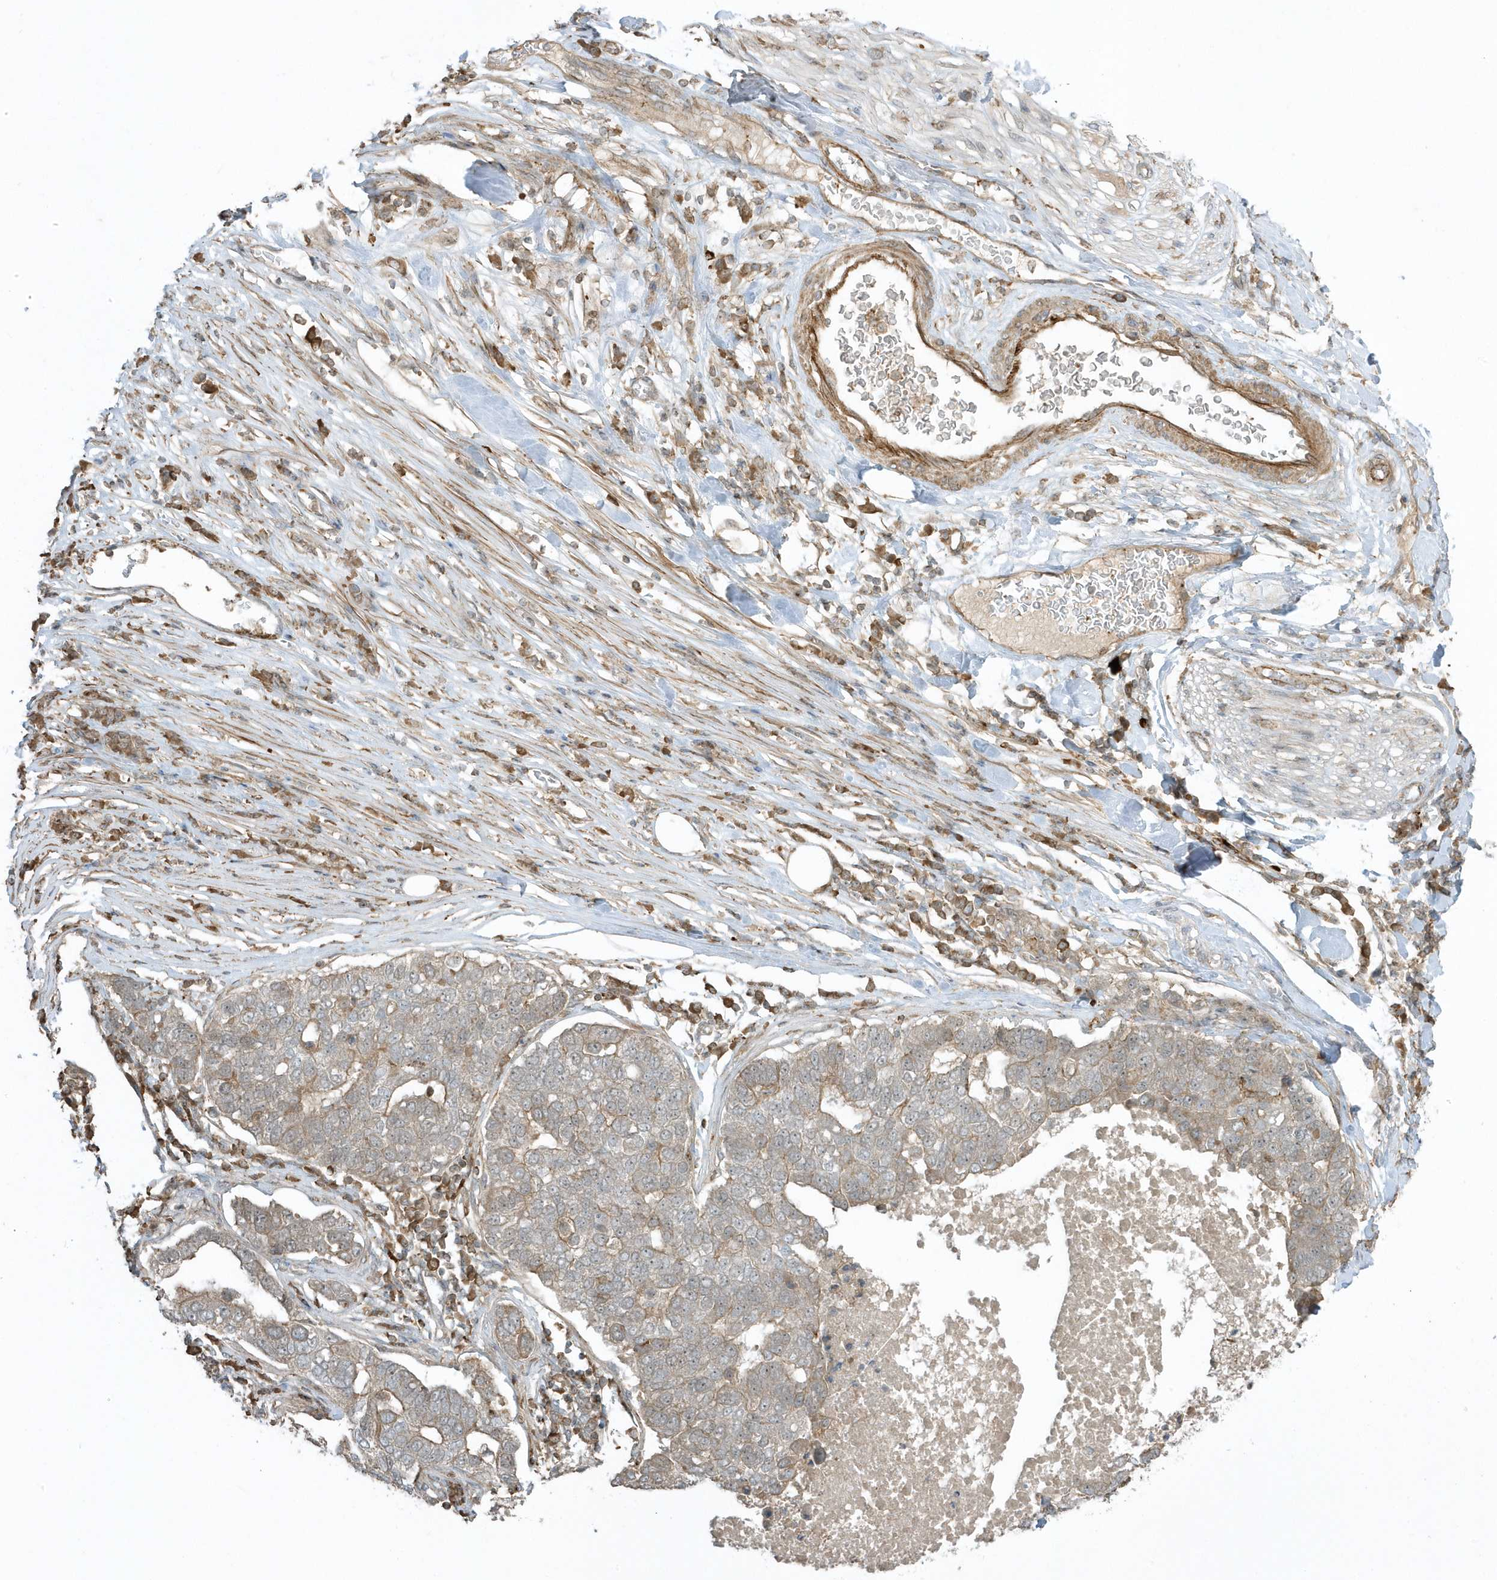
{"staining": {"intensity": "weak", "quantity": ">75%", "location": "cytoplasmic/membranous"}, "tissue": "pancreatic cancer", "cell_type": "Tumor cells", "image_type": "cancer", "snomed": [{"axis": "morphology", "description": "Adenocarcinoma, NOS"}, {"axis": "topography", "description": "Pancreas"}], "caption": "Weak cytoplasmic/membranous staining for a protein is appreciated in approximately >75% of tumor cells of pancreatic adenocarcinoma using IHC.", "gene": "ZBTB8A", "patient": {"sex": "female", "age": 61}}